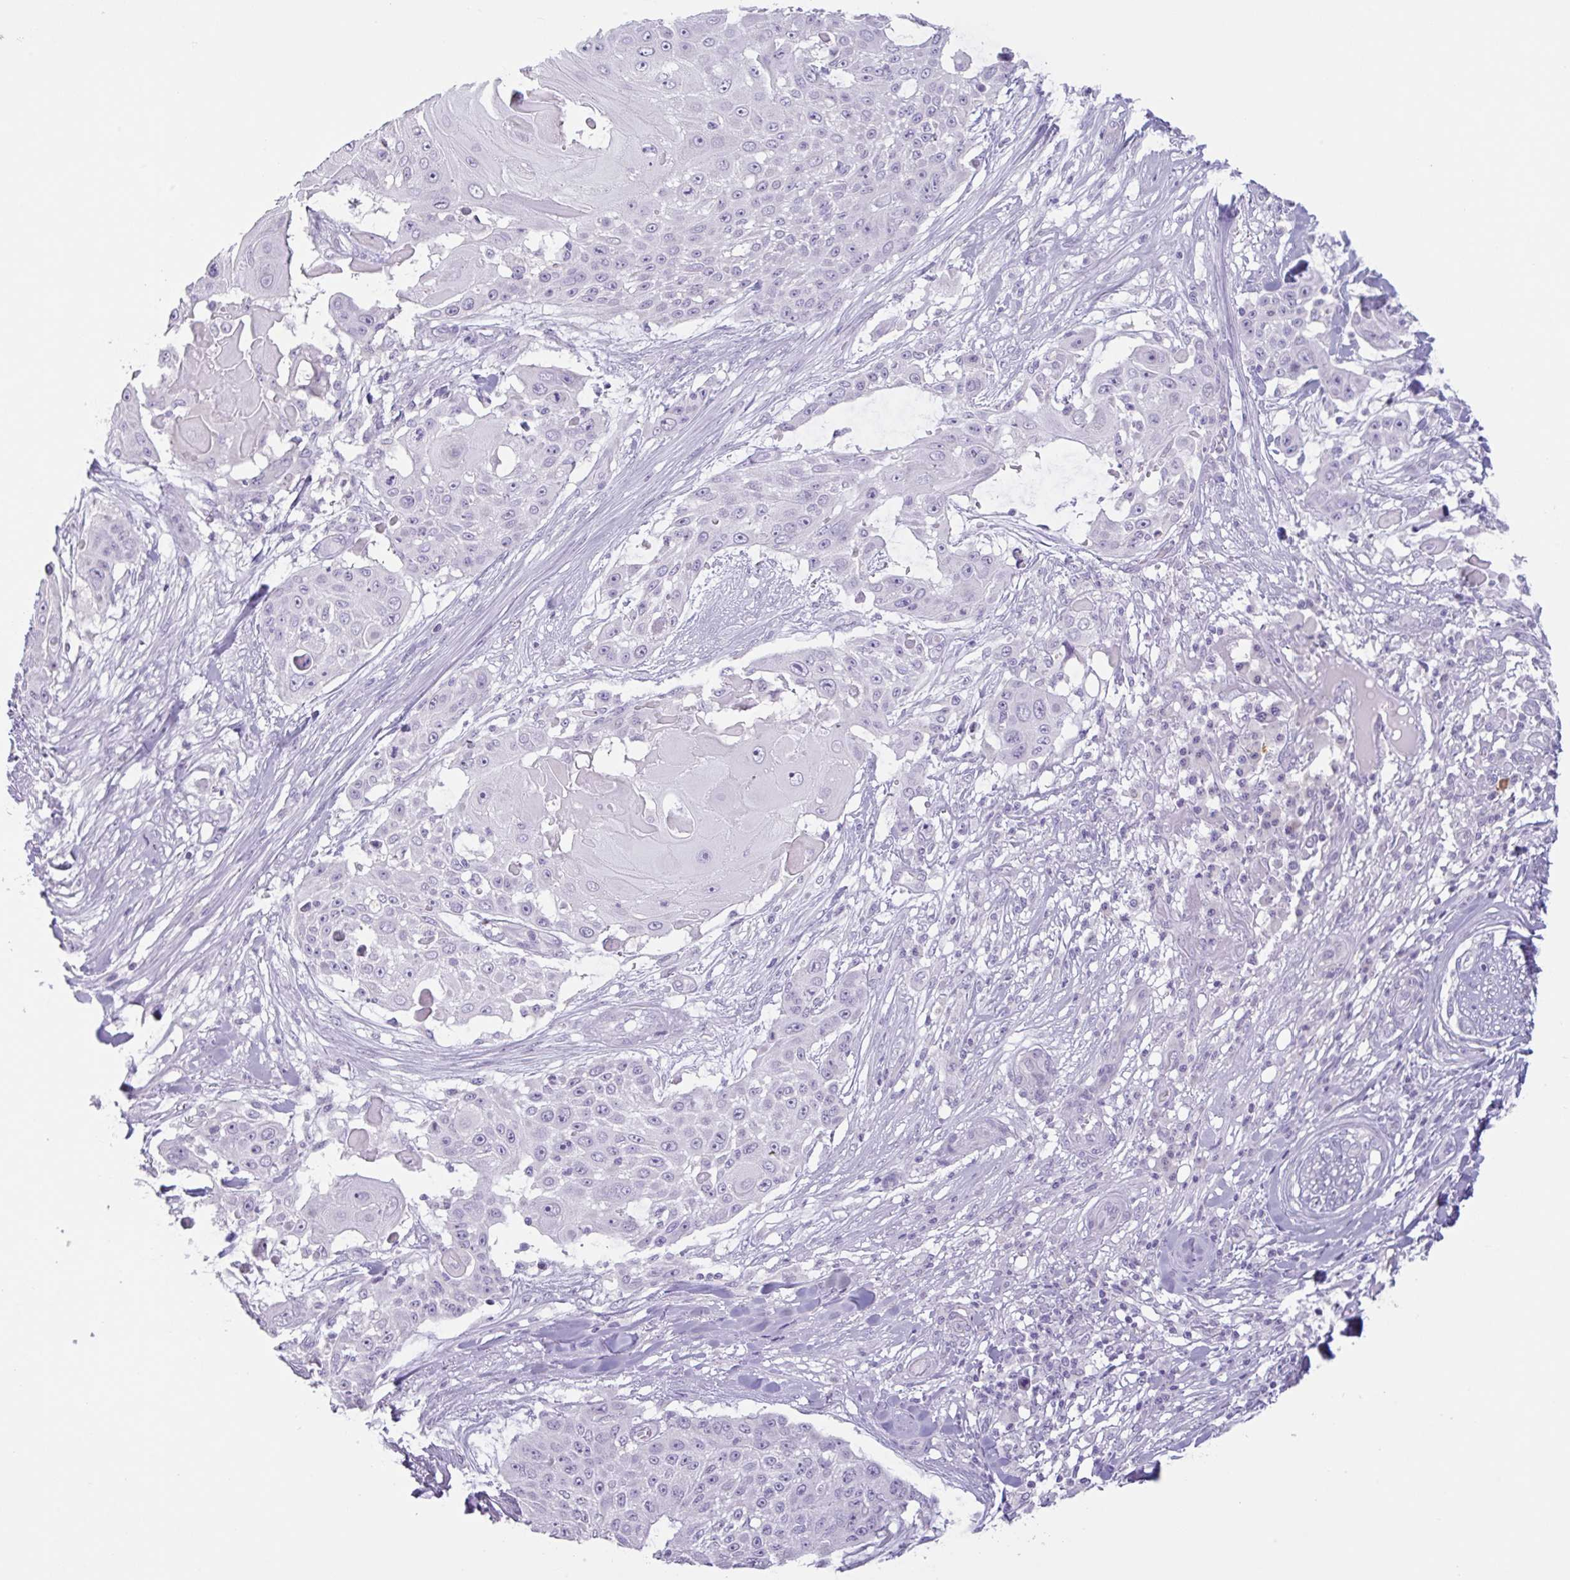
{"staining": {"intensity": "negative", "quantity": "none", "location": "none"}, "tissue": "skin cancer", "cell_type": "Tumor cells", "image_type": "cancer", "snomed": [{"axis": "morphology", "description": "Squamous cell carcinoma, NOS"}, {"axis": "topography", "description": "Skin"}], "caption": "Photomicrograph shows no protein expression in tumor cells of squamous cell carcinoma (skin) tissue.", "gene": "CTSE", "patient": {"sex": "female", "age": 86}}